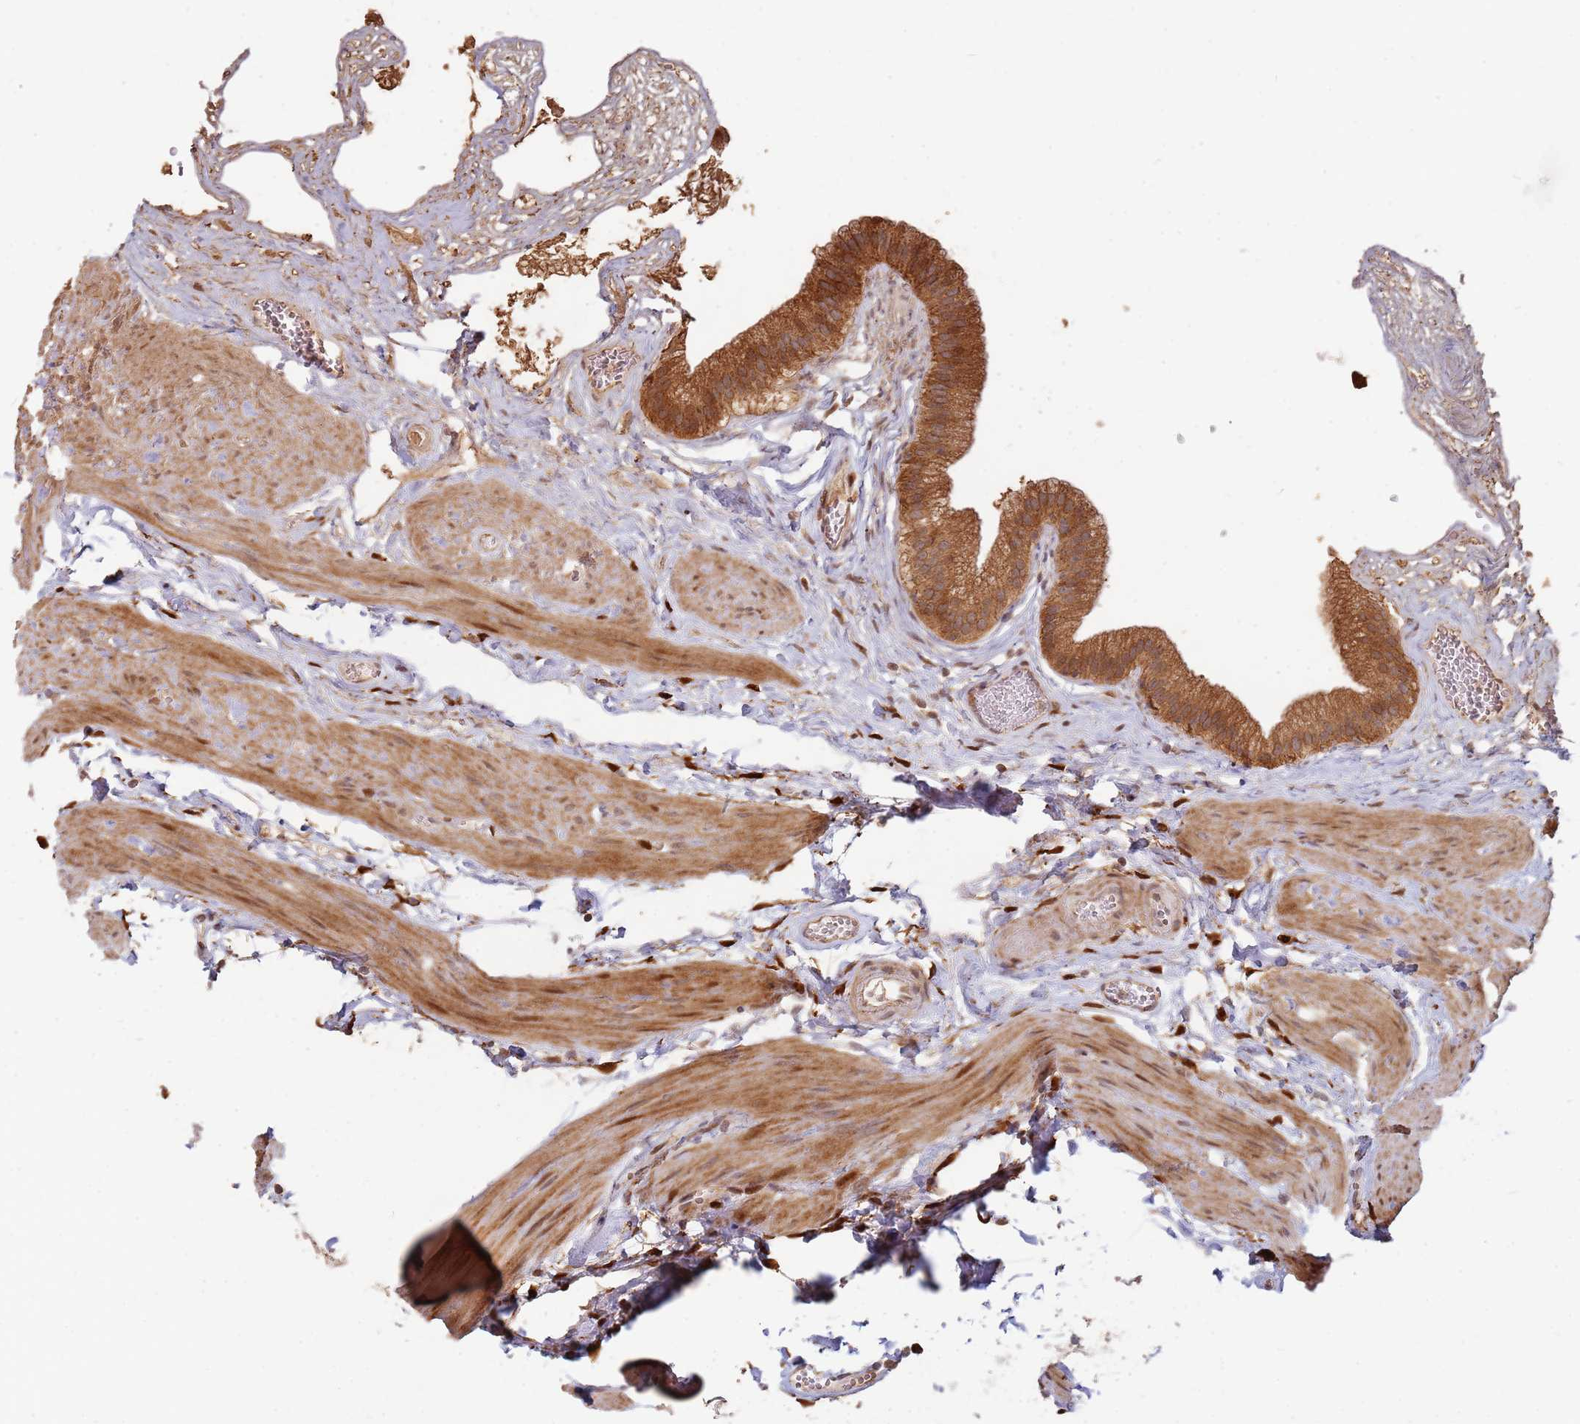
{"staining": {"intensity": "strong", "quantity": ">75%", "location": "cytoplasmic/membranous"}, "tissue": "gallbladder", "cell_type": "Glandular cells", "image_type": "normal", "snomed": [{"axis": "morphology", "description": "Normal tissue, NOS"}, {"axis": "topography", "description": "Gallbladder"}], "caption": "Immunohistochemistry (IHC) image of unremarkable gallbladder stained for a protein (brown), which shows high levels of strong cytoplasmic/membranous staining in about >75% of glandular cells.", "gene": "MPEG1", "patient": {"sex": "female", "age": 54}}